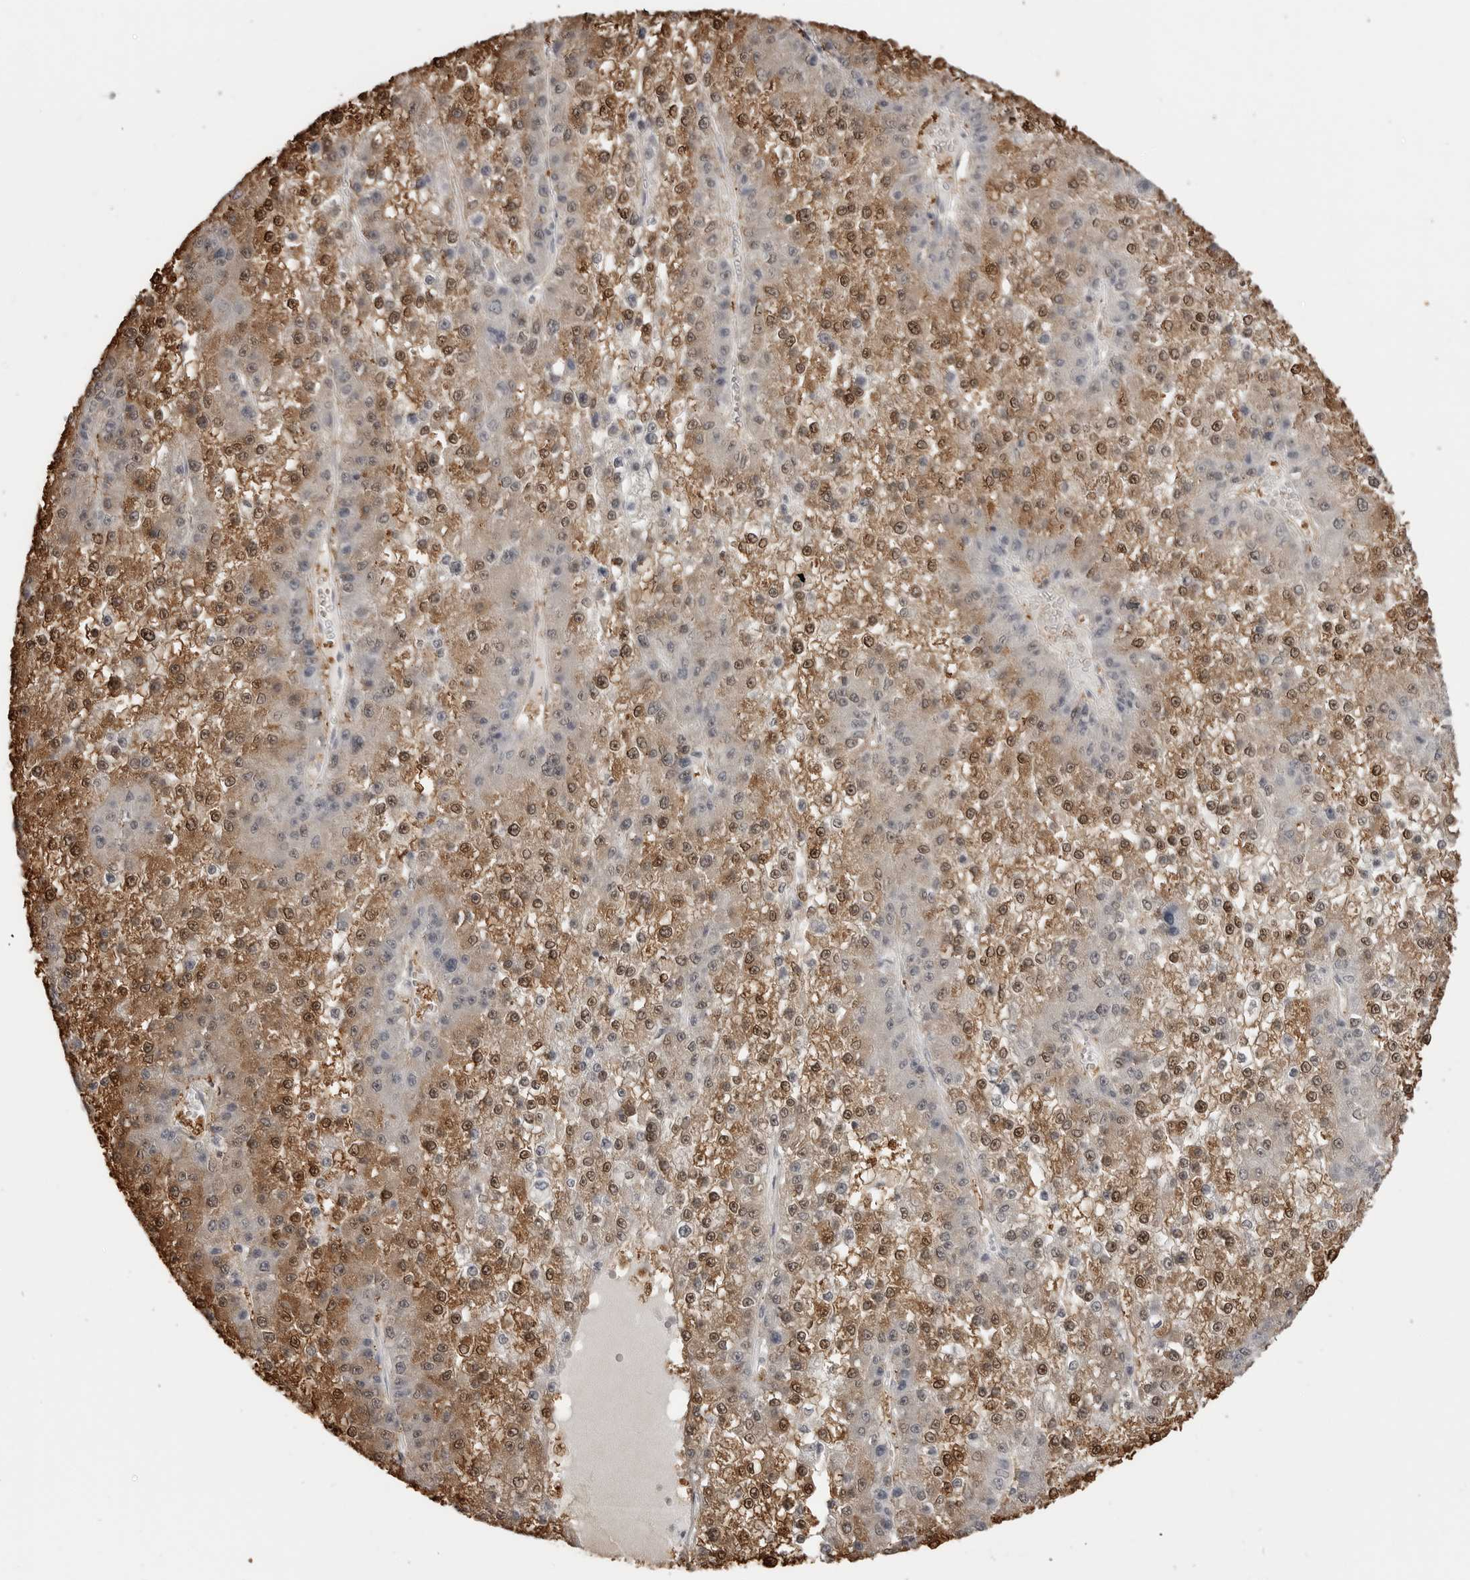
{"staining": {"intensity": "moderate", "quantity": ">75%", "location": "cytoplasmic/membranous,nuclear"}, "tissue": "liver cancer", "cell_type": "Tumor cells", "image_type": "cancer", "snomed": [{"axis": "morphology", "description": "Carcinoma, Hepatocellular, NOS"}, {"axis": "topography", "description": "Liver"}], "caption": "Protein expression analysis of liver cancer (hepatocellular carcinoma) reveals moderate cytoplasmic/membranous and nuclear expression in approximately >75% of tumor cells.", "gene": "STAP2", "patient": {"sex": "female", "age": 73}}